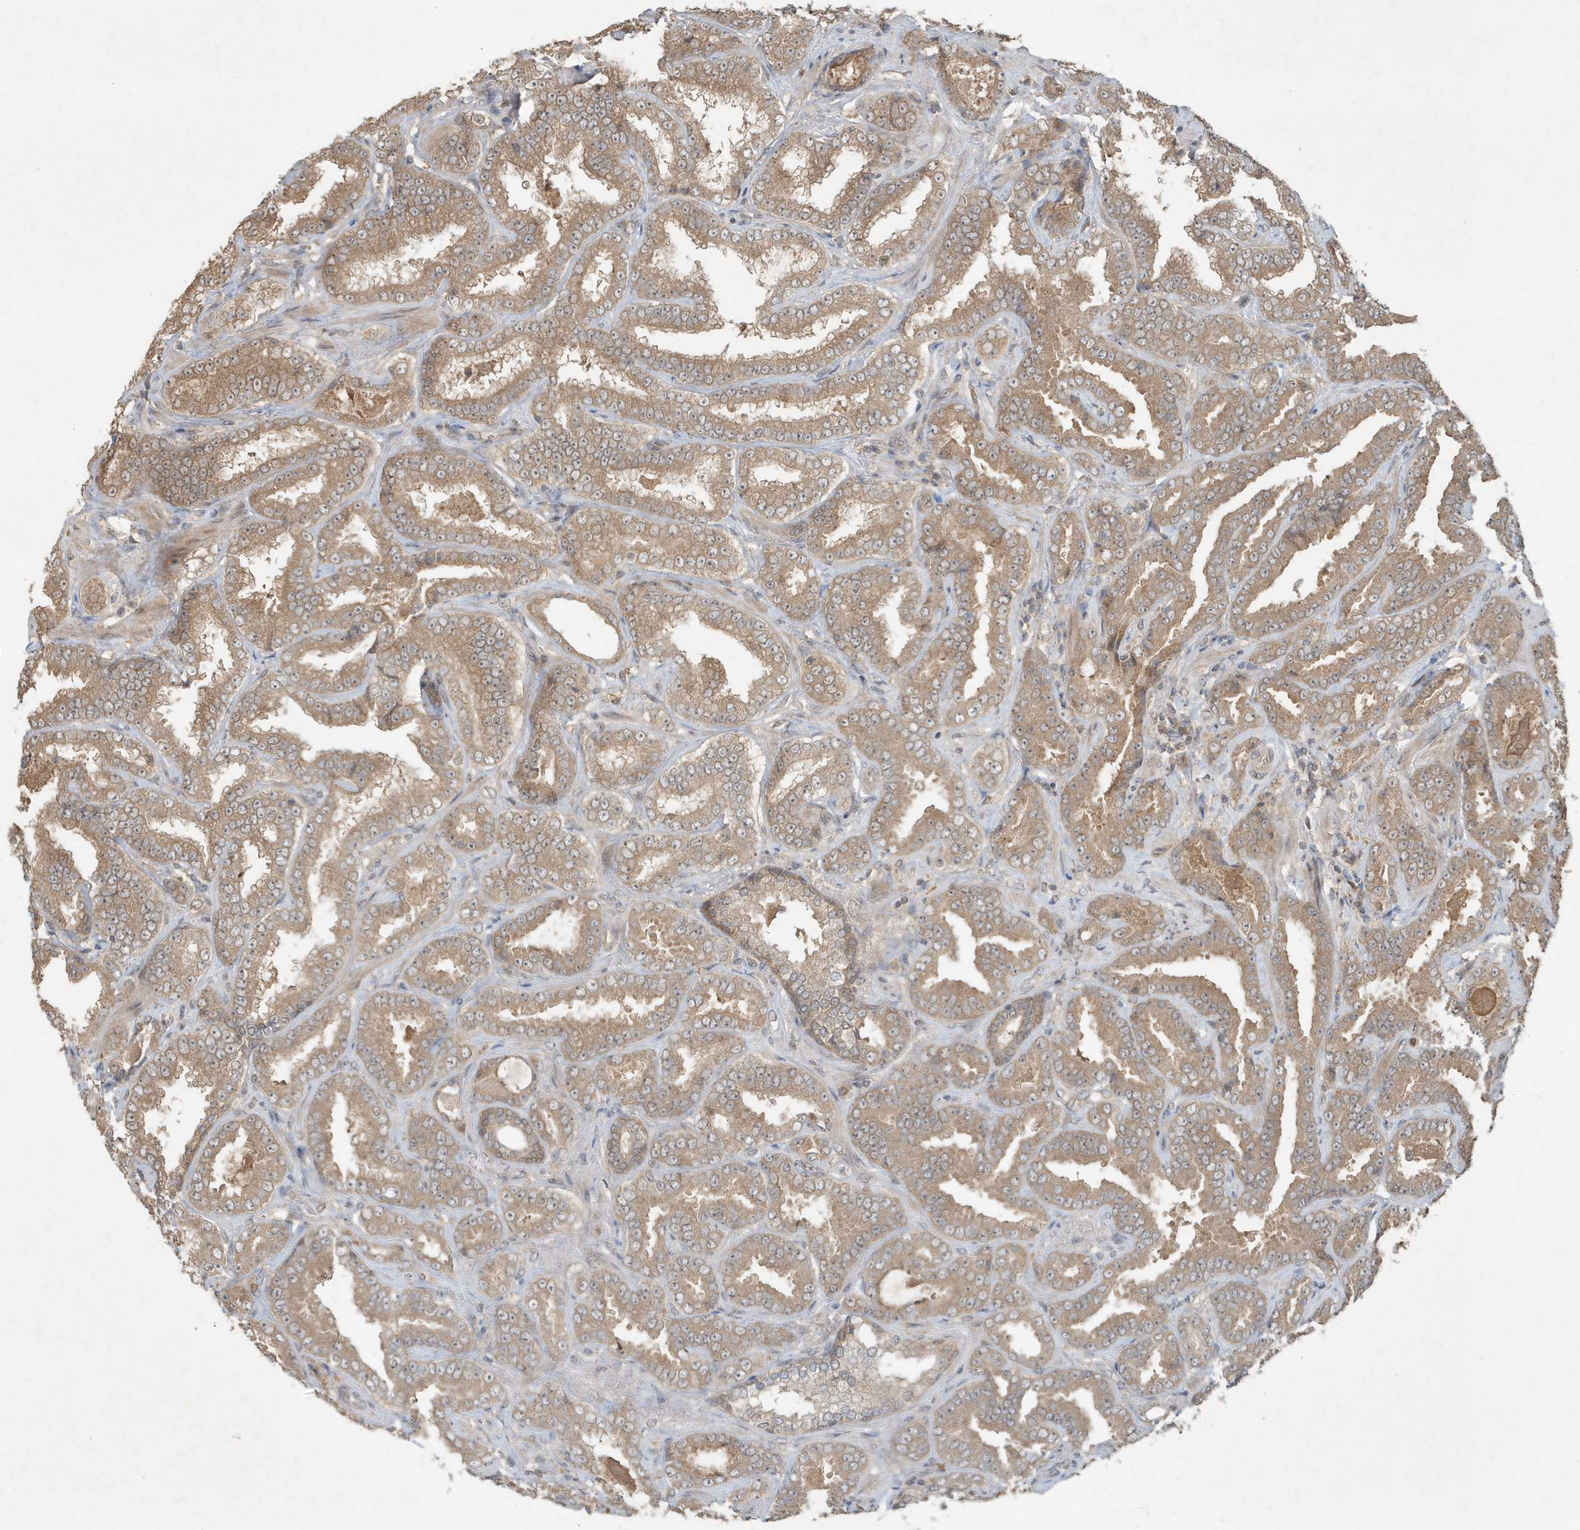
{"staining": {"intensity": "weak", "quantity": ">75%", "location": "cytoplasmic/membranous"}, "tissue": "prostate cancer", "cell_type": "Tumor cells", "image_type": "cancer", "snomed": [{"axis": "morphology", "description": "Adenocarcinoma, Low grade"}, {"axis": "topography", "description": "Prostate"}], "caption": "Immunohistochemical staining of prostate cancer (low-grade adenocarcinoma) displays low levels of weak cytoplasmic/membranous protein staining in approximately >75% of tumor cells.", "gene": "ABCB9", "patient": {"sex": "male", "age": 60}}